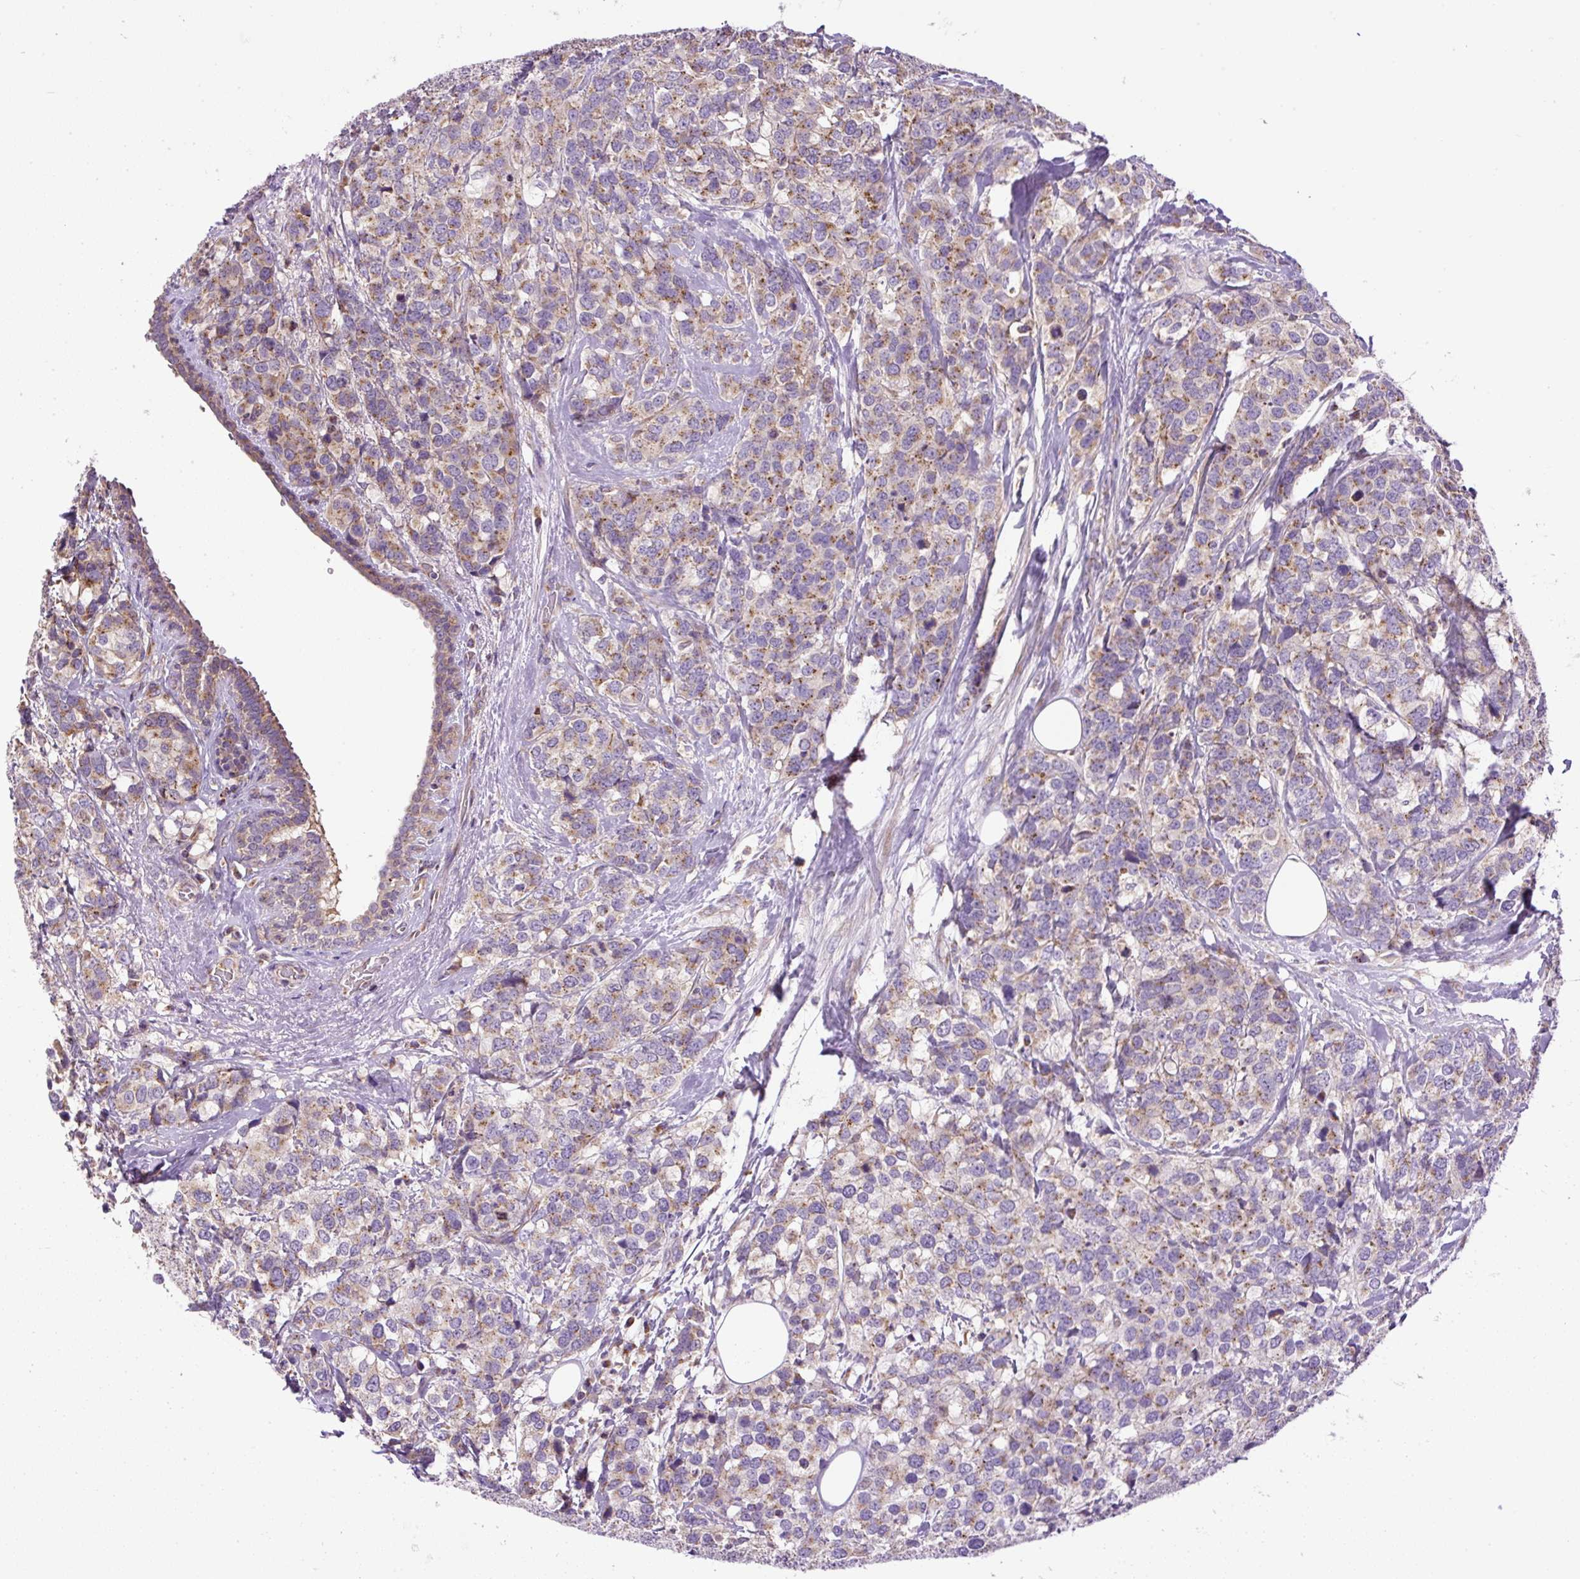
{"staining": {"intensity": "moderate", "quantity": "25%-75%", "location": "cytoplasmic/membranous"}, "tissue": "breast cancer", "cell_type": "Tumor cells", "image_type": "cancer", "snomed": [{"axis": "morphology", "description": "Lobular carcinoma"}, {"axis": "topography", "description": "Breast"}], "caption": "The photomicrograph displays staining of breast lobular carcinoma, revealing moderate cytoplasmic/membranous protein expression (brown color) within tumor cells. Ihc stains the protein of interest in brown and the nuclei are stained blue.", "gene": "ZNF547", "patient": {"sex": "female", "age": 59}}